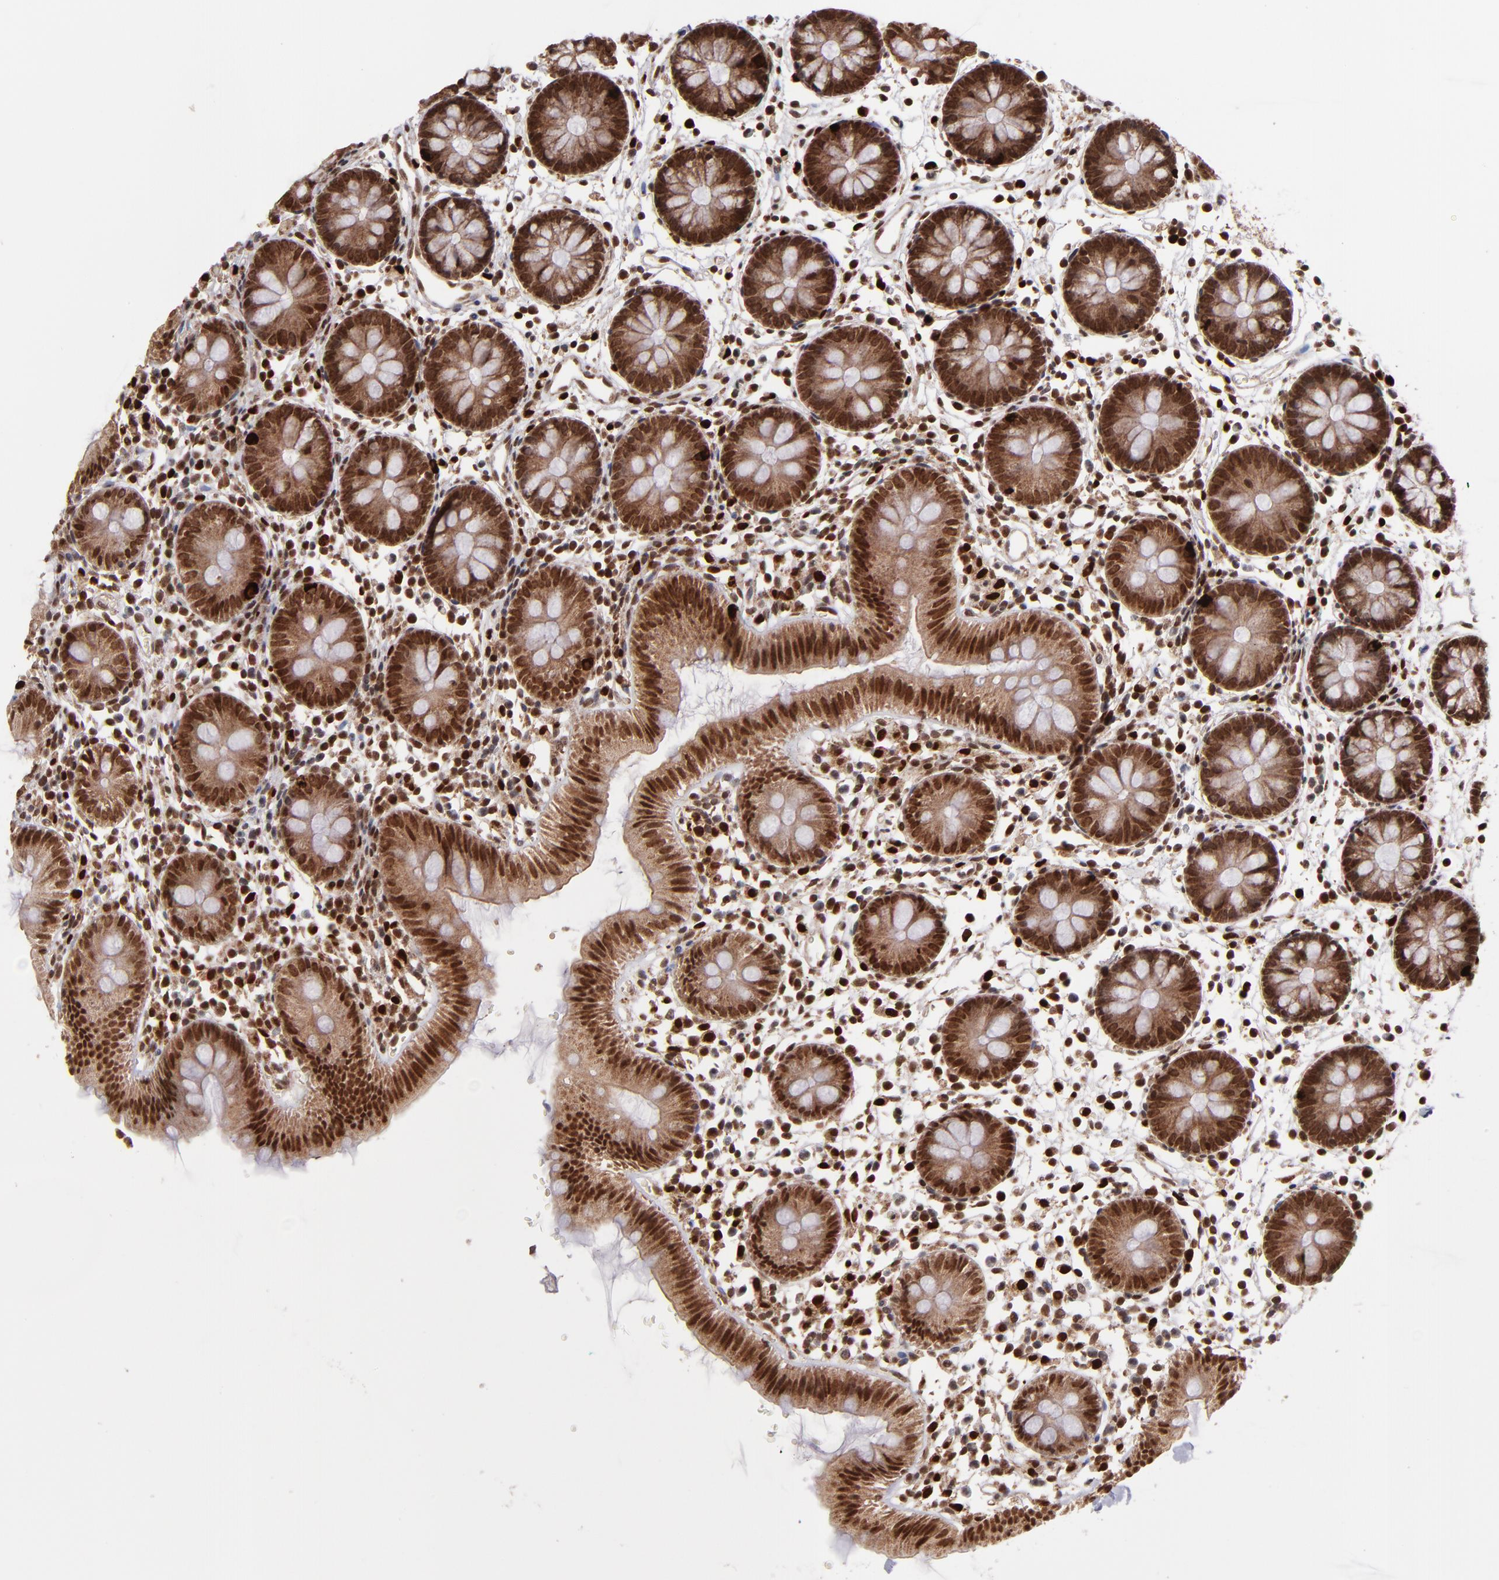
{"staining": {"intensity": "moderate", "quantity": ">75%", "location": "cytoplasmic/membranous,nuclear"}, "tissue": "colon", "cell_type": "Endothelial cells", "image_type": "normal", "snomed": [{"axis": "morphology", "description": "Normal tissue, NOS"}, {"axis": "topography", "description": "Colon"}], "caption": "IHC image of unremarkable colon: human colon stained using immunohistochemistry (IHC) exhibits medium levels of moderate protein expression localized specifically in the cytoplasmic/membranous,nuclear of endothelial cells, appearing as a cytoplasmic/membranous,nuclear brown color.", "gene": "TOP1MT", "patient": {"sex": "male", "age": 14}}